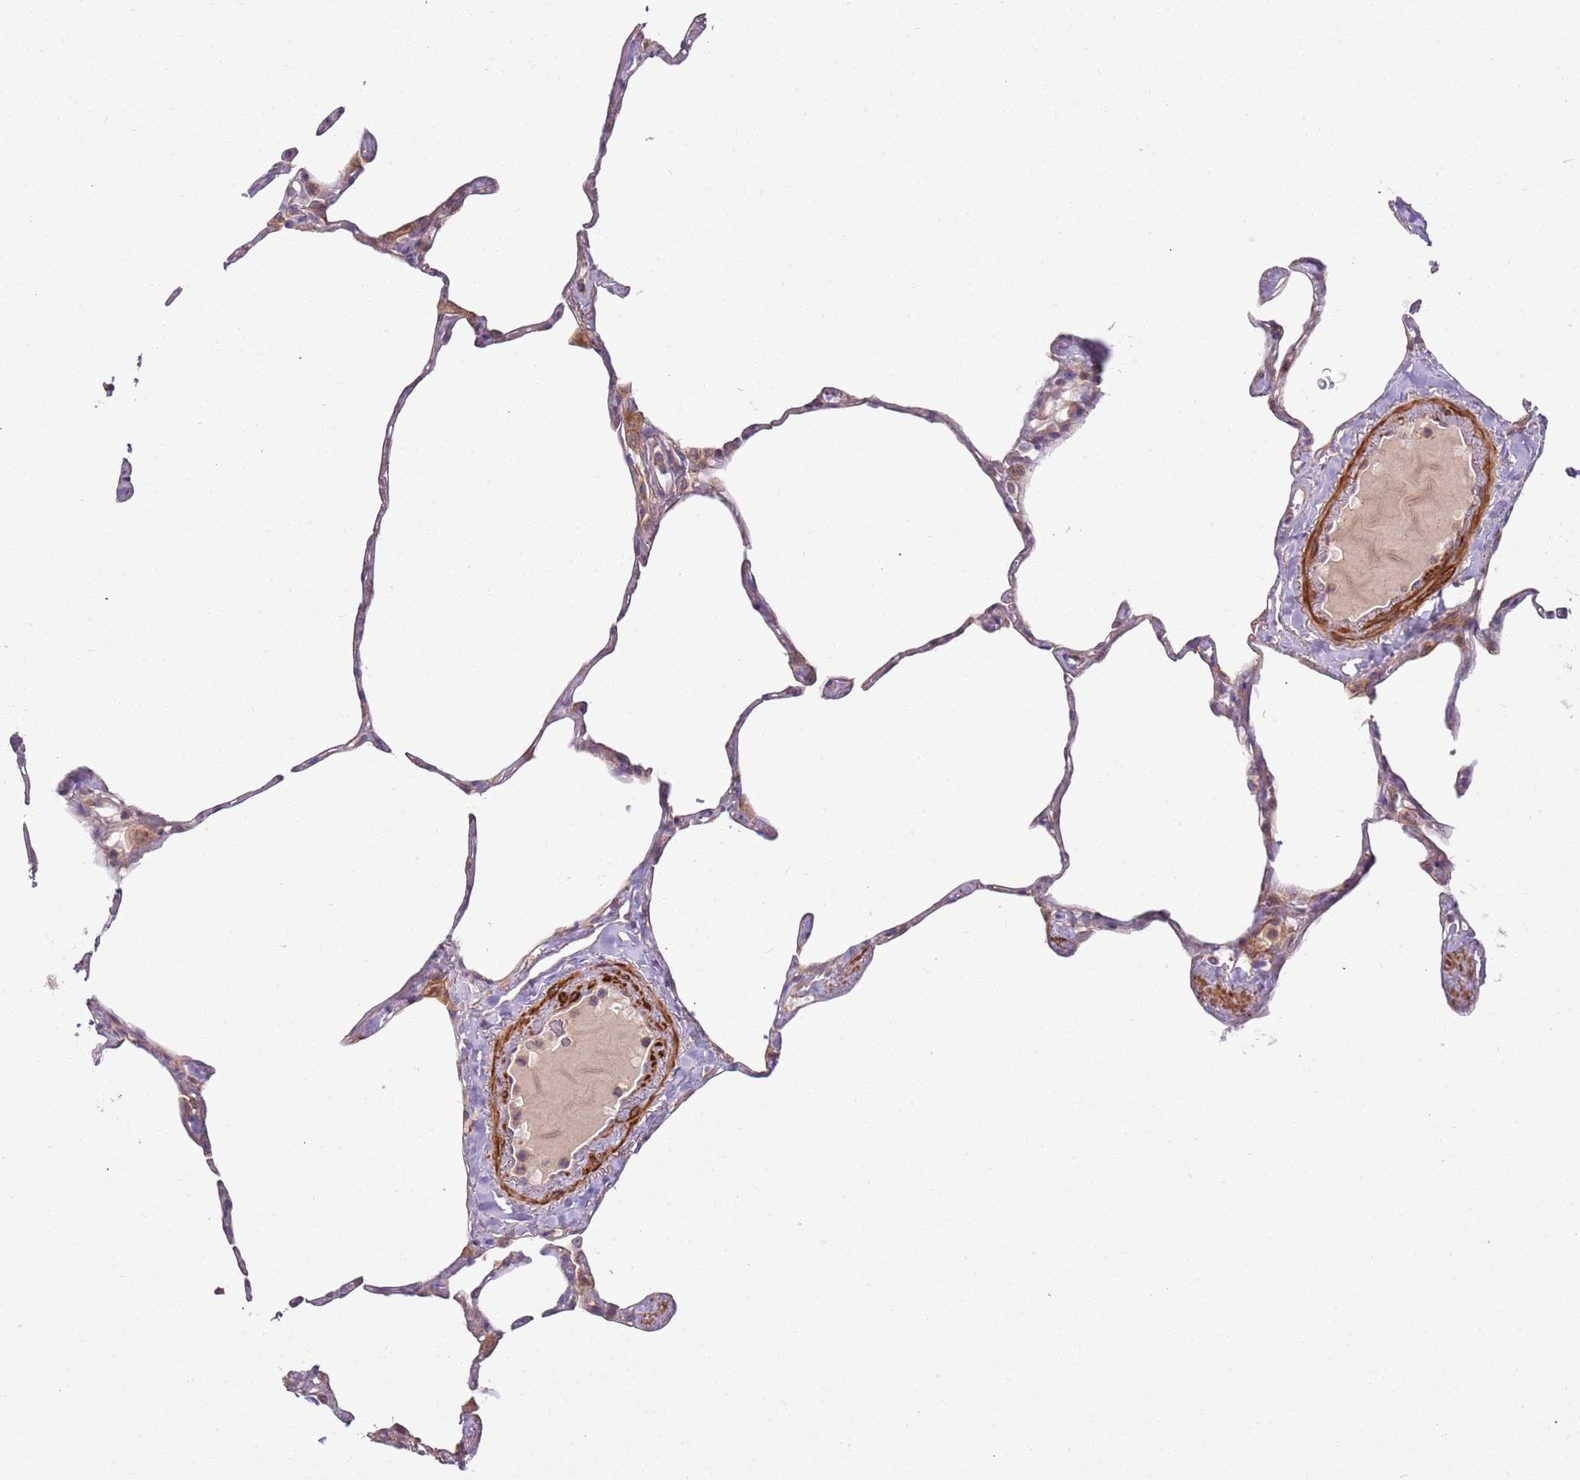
{"staining": {"intensity": "weak", "quantity": "25%-75%", "location": "cytoplasmic/membranous"}, "tissue": "lung", "cell_type": "Alveolar cells", "image_type": "normal", "snomed": [{"axis": "morphology", "description": "Normal tissue, NOS"}, {"axis": "topography", "description": "Lung"}], "caption": "High-power microscopy captured an immunohistochemistry (IHC) micrograph of benign lung, revealing weak cytoplasmic/membranous staining in approximately 25%-75% of alveolar cells.", "gene": "RNF128", "patient": {"sex": "male", "age": 65}}